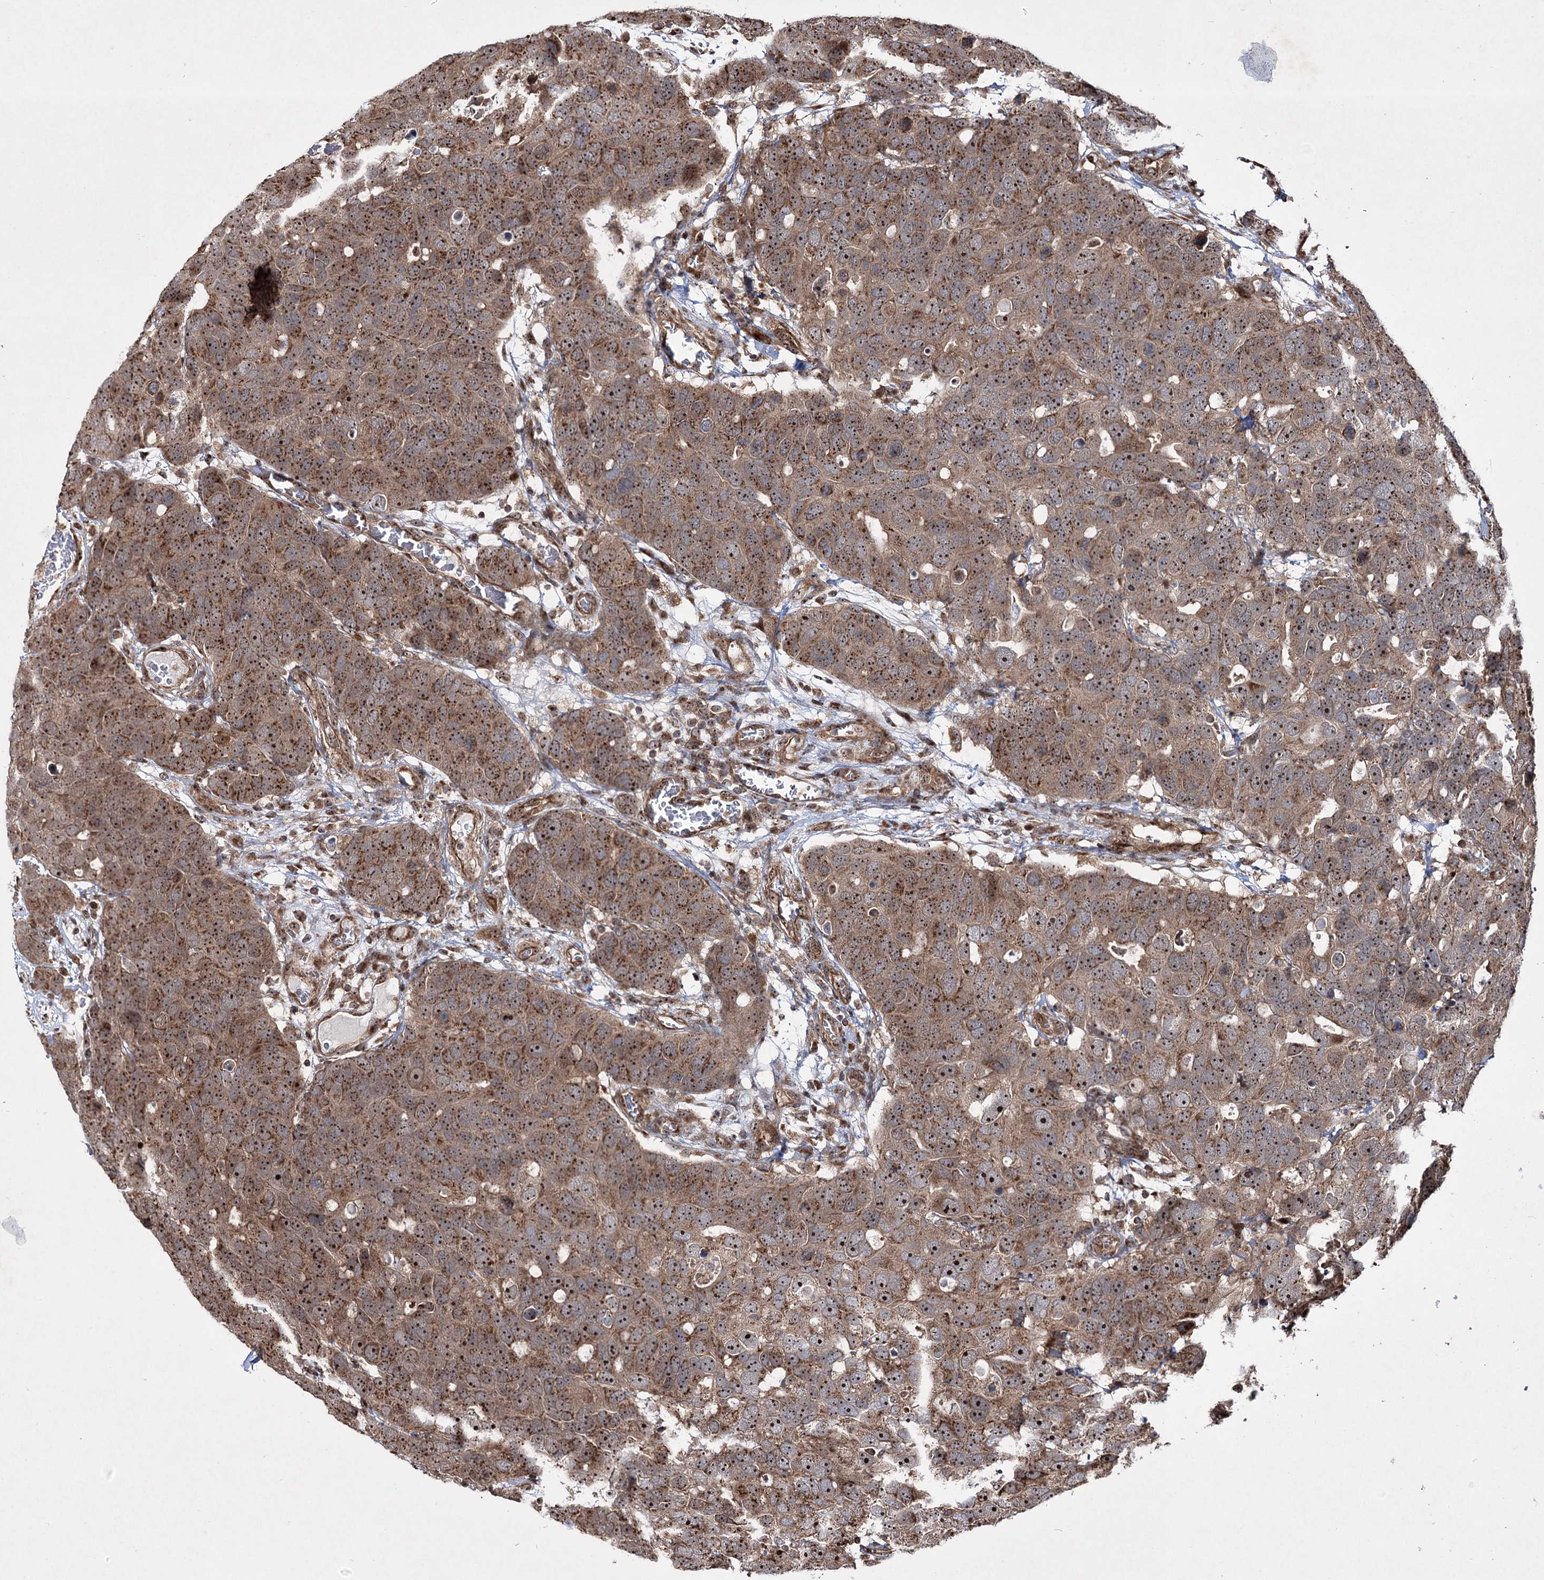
{"staining": {"intensity": "moderate", "quantity": ">75%", "location": "cytoplasmic/membranous,nuclear"}, "tissue": "breast cancer", "cell_type": "Tumor cells", "image_type": "cancer", "snomed": [{"axis": "morphology", "description": "Duct carcinoma"}, {"axis": "topography", "description": "Breast"}], "caption": "Infiltrating ductal carcinoma (breast) stained with a protein marker exhibits moderate staining in tumor cells.", "gene": "SERINC5", "patient": {"sex": "female", "age": 83}}